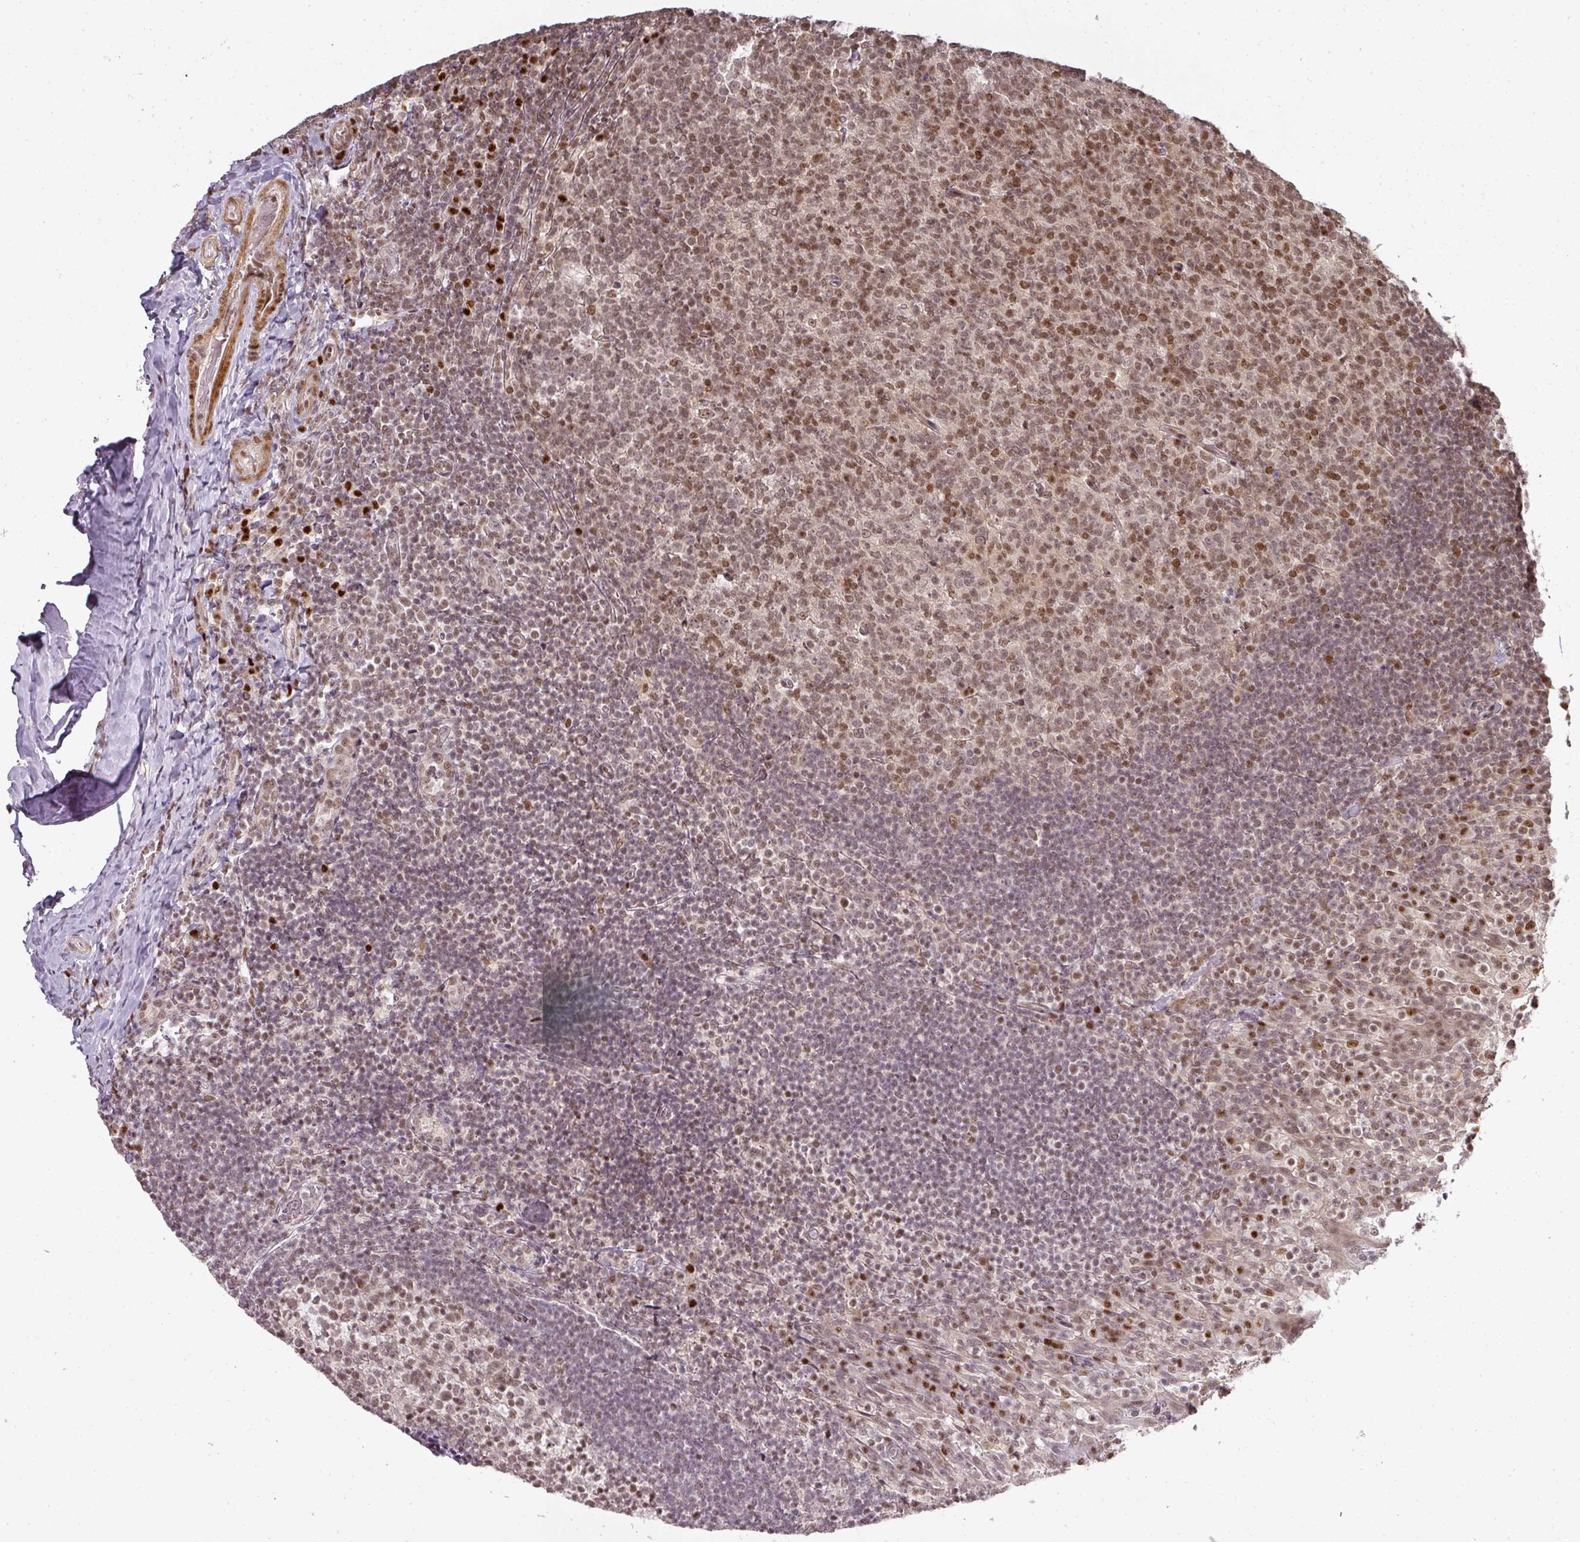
{"staining": {"intensity": "moderate", "quantity": ">75%", "location": "nuclear"}, "tissue": "tonsil", "cell_type": "Germinal center cells", "image_type": "normal", "snomed": [{"axis": "morphology", "description": "Normal tissue, NOS"}, {"axis": "topography", "description": "Tonsil"}], "caption": "This image demonstrates benign tonsil stained with IHC to label a protein in brown. The nuclear of germinal center cells show moderate positivity for the protein. Nuclei are counter-stained blue.", "gene": "GPRIN2", "patient": {"sex": "female", "age": 10}}